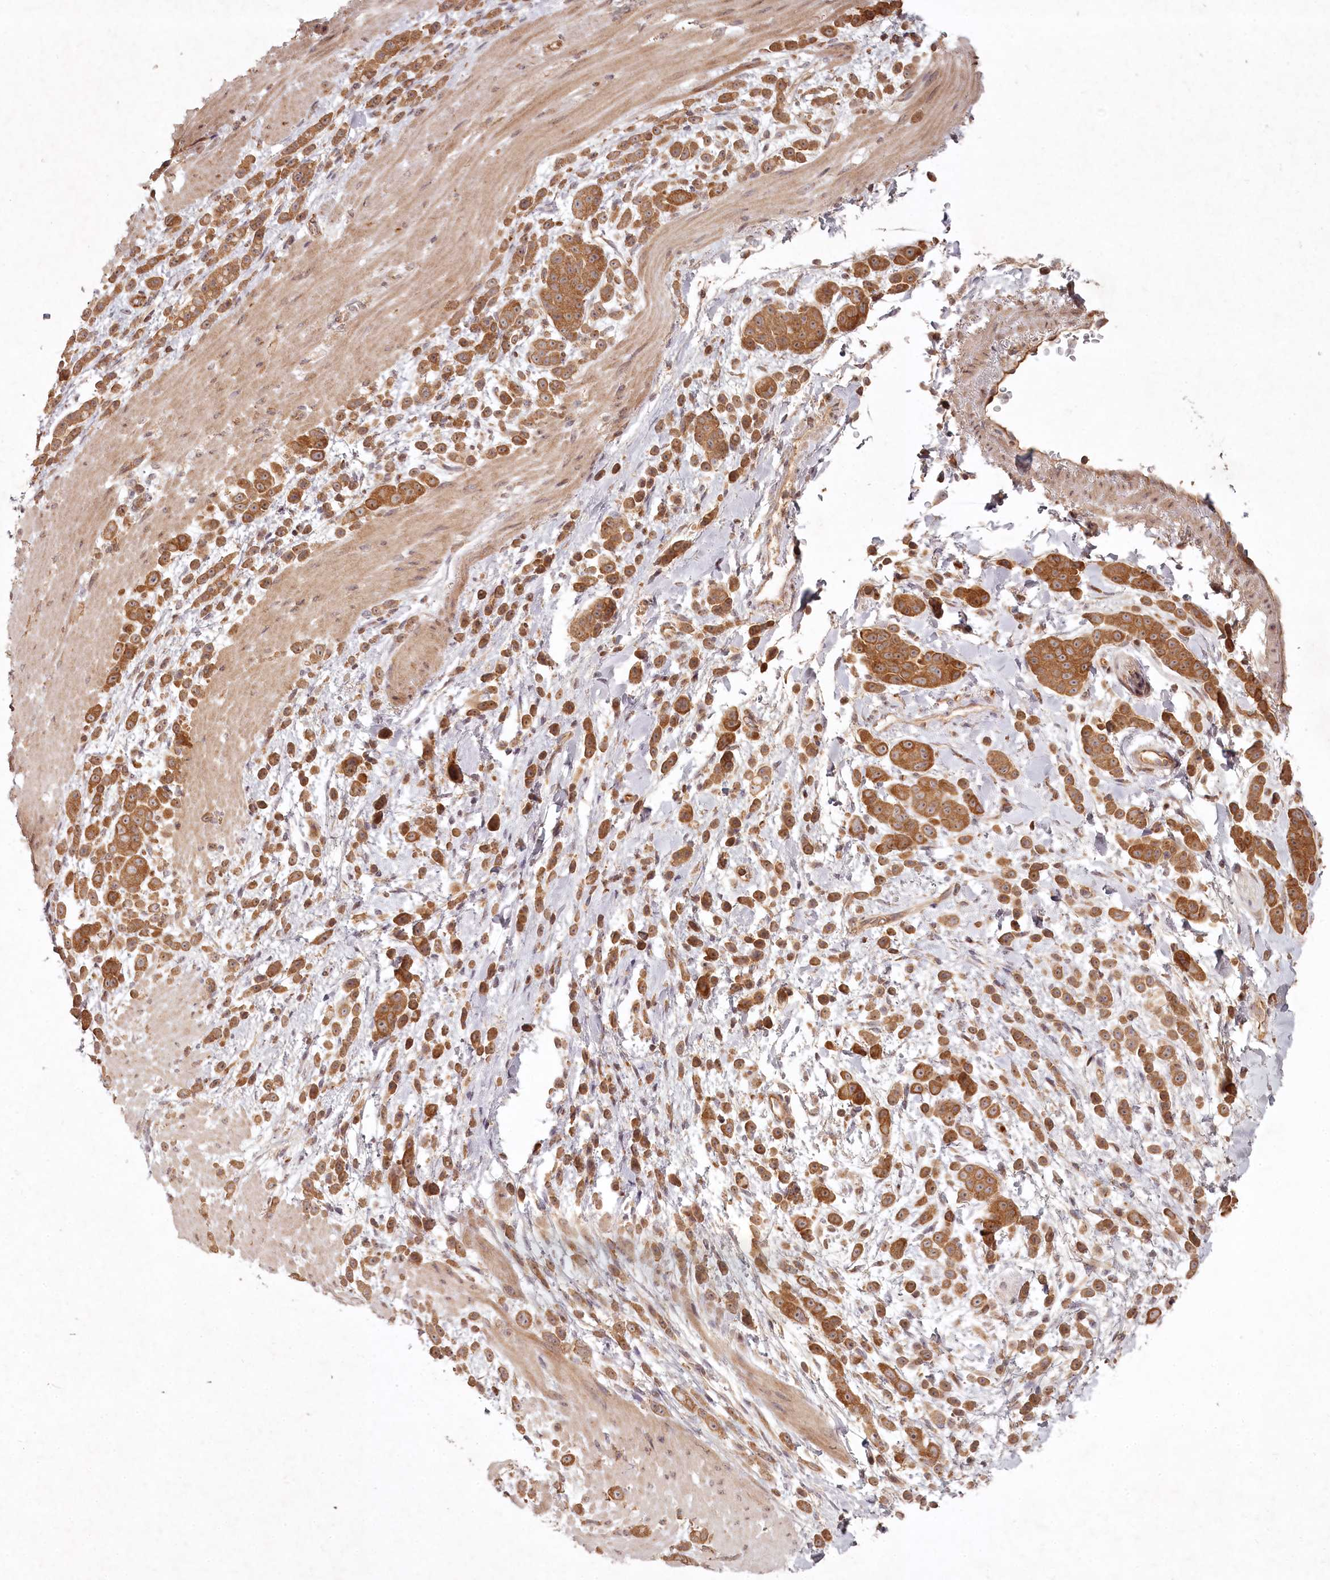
{"staining": {"intensity": "moderate", "quantity": ">75%", "location": "cytoplasmic/membranous"}, "tissue": "pancreatic cancer", "cell_type": "Tumor cells", "image_type": "cancer", "snomed": [{"axis": "morphology", "description": "Normal tissue, NOS"}, {"axis": "morphology", "description": "Adenocarcinoma, NOS"}, {"axis": "topography", "description": "Pancreas"}], "caption": "Protein expression analysis of human pancreatic cancer (adenocarcinoma) reveals moderate cytoplasmic/membranous expression in about >75% of tumor cells.", "gene": "TMIE", "patient": {"sex": "female", "age": 64}}